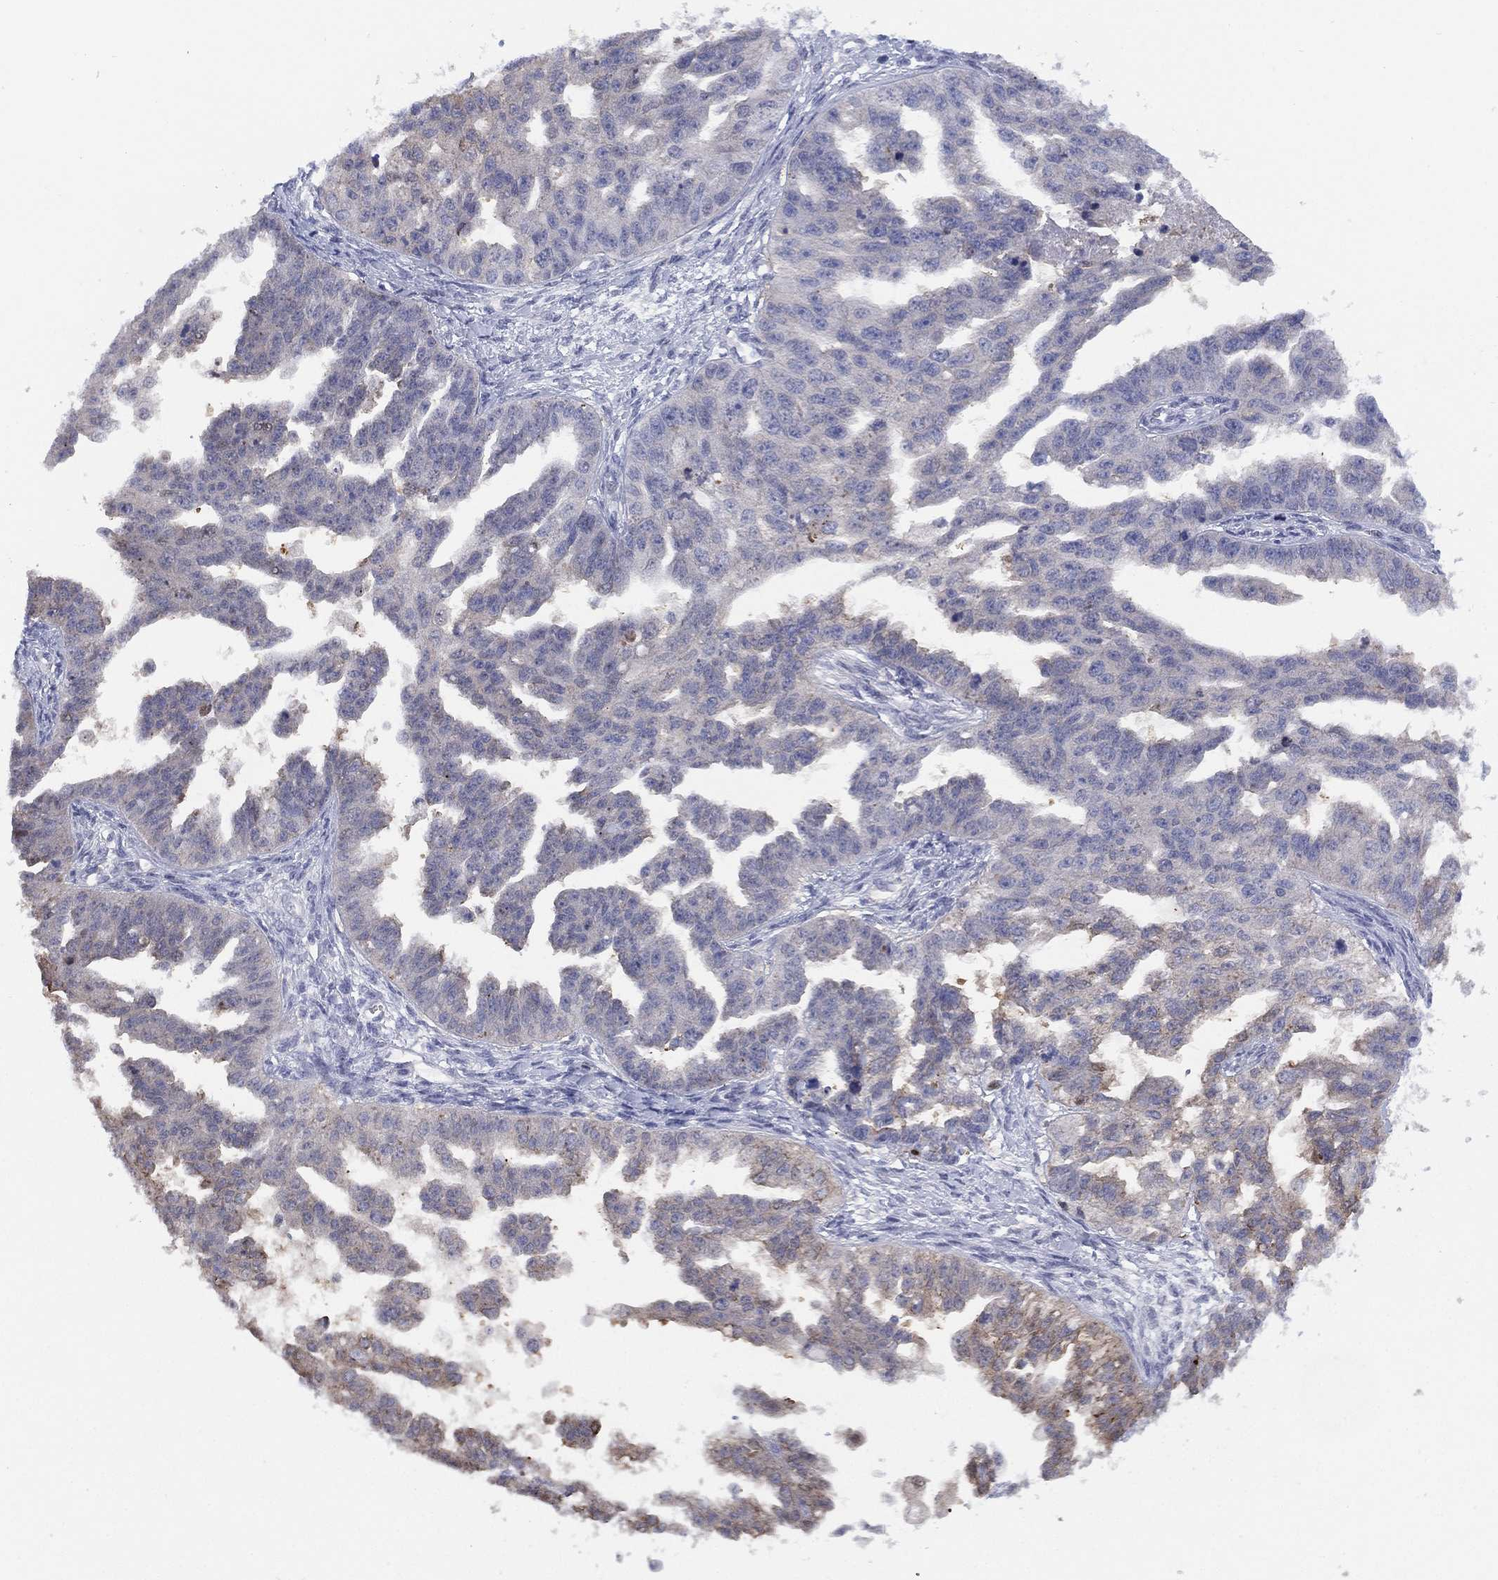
{"staining": {"intensity": "moderate", "quantity": "<25%", "location": "cytoplasmic/membranous"}, "tissue": "ovarian cancer", "cell_type": "Tumor cells", "image_type": "cancer", "snomed": [{"axis": "morphology", "description": "Cystadenocarcinoma, serous, NOS"}, {"axis": "topography", "description": "Ovary"}], "caption": "Human ovarian cancer (serous cystadenocarcinoma) stained for a protein (brown) reveals moderate cytoplasmic/membranous positive positivity in approximately <25% of tumor cells.", "gene": "SLC4A4", "patient": {"sex": "female", "age": 58}}